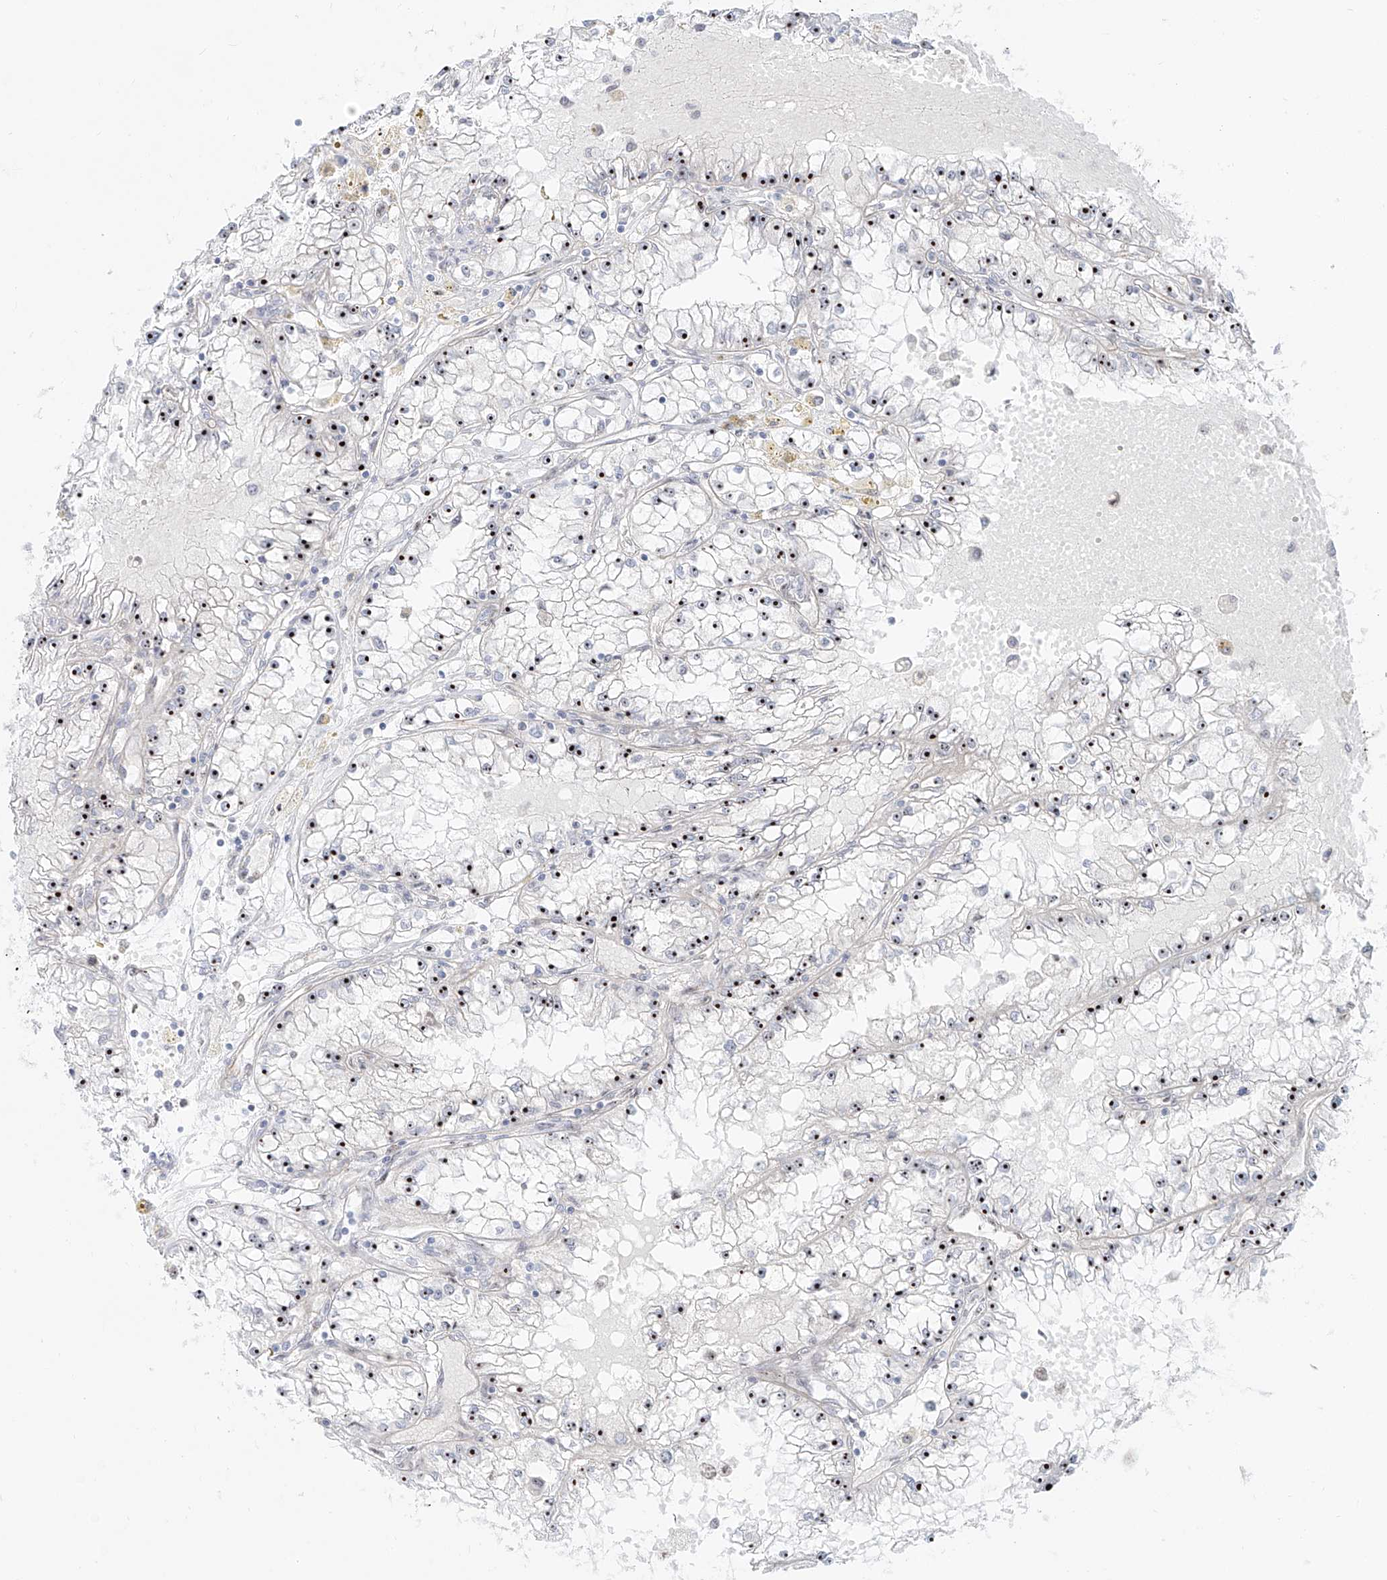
{"staining": {"intensity": "strong", "quantity": ">75%", "location": "nuclear"}, "tissue": "renal cancer", "cell_type": "Tumor cells", "image_type": "cancer", "snomed": [{"axis": "morphology", "description": "Adenocarcinoma, NOS"}, {"axis": "topography", "description": "Kidney"}], "caption": "Human renal cancer (adenocarcinoma) stained for a protein (brown) displays strong nuclear positive expression in about >75% of tumor cells.", "gene": "ZNF710", "patient": {"sex": "male", "age": 56}}